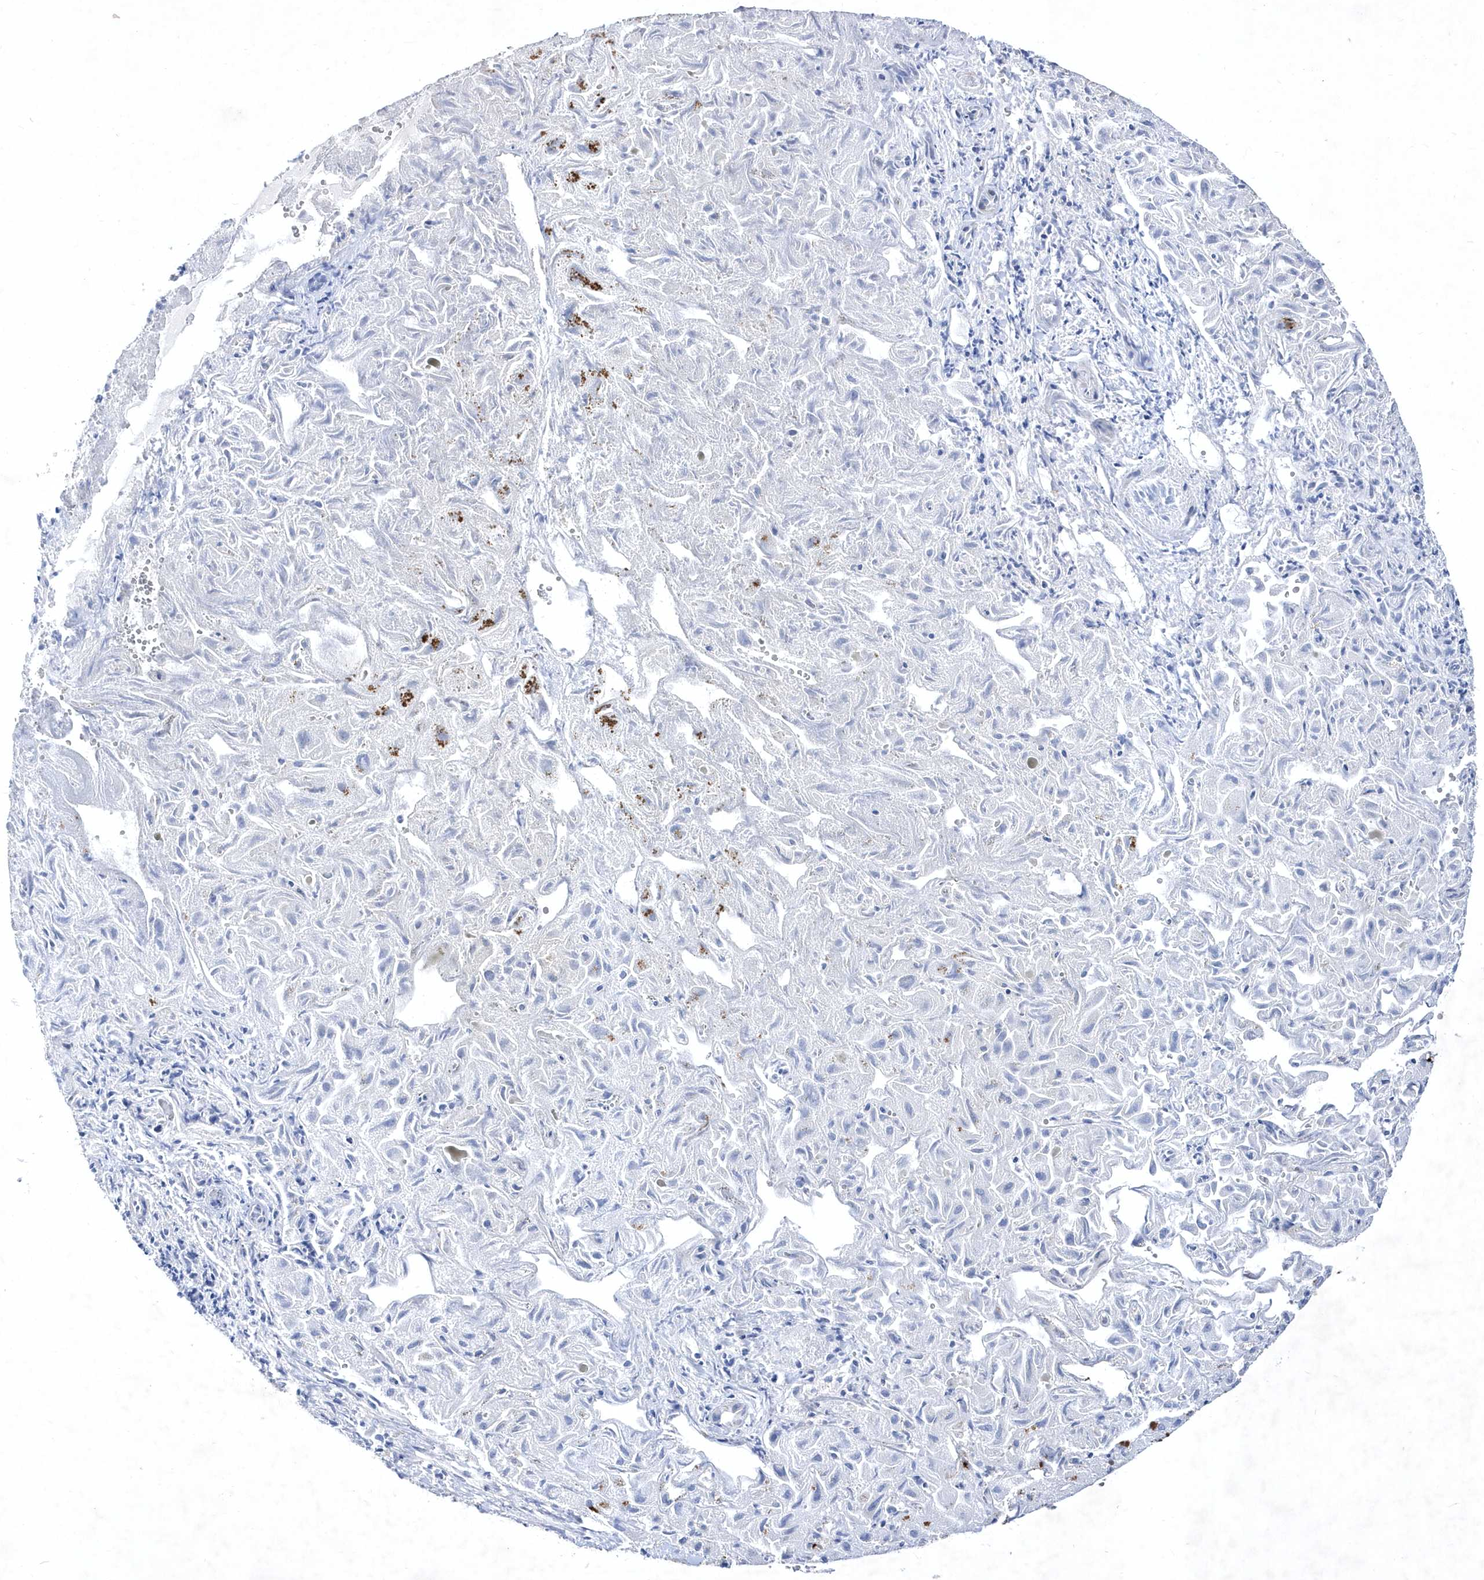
{"staining": {"intensity": "negative", "quantity": "none", "location": "none"}, "tissue": "liver cancer", "cell_type": "Tumor cells", "image_type": "cancer", "snomed": [{"axis": "morphology", "description": "Cholangiocarcinoma"}, {"axis": "topography", "description": "Liver"}], "caption": "IHC micrograph of human liver cancer stained for a protein (brown), which shows no positivity in tumor cells.", "gene": "LONRF2", "patient": {"sex": "female", "age": 52}}